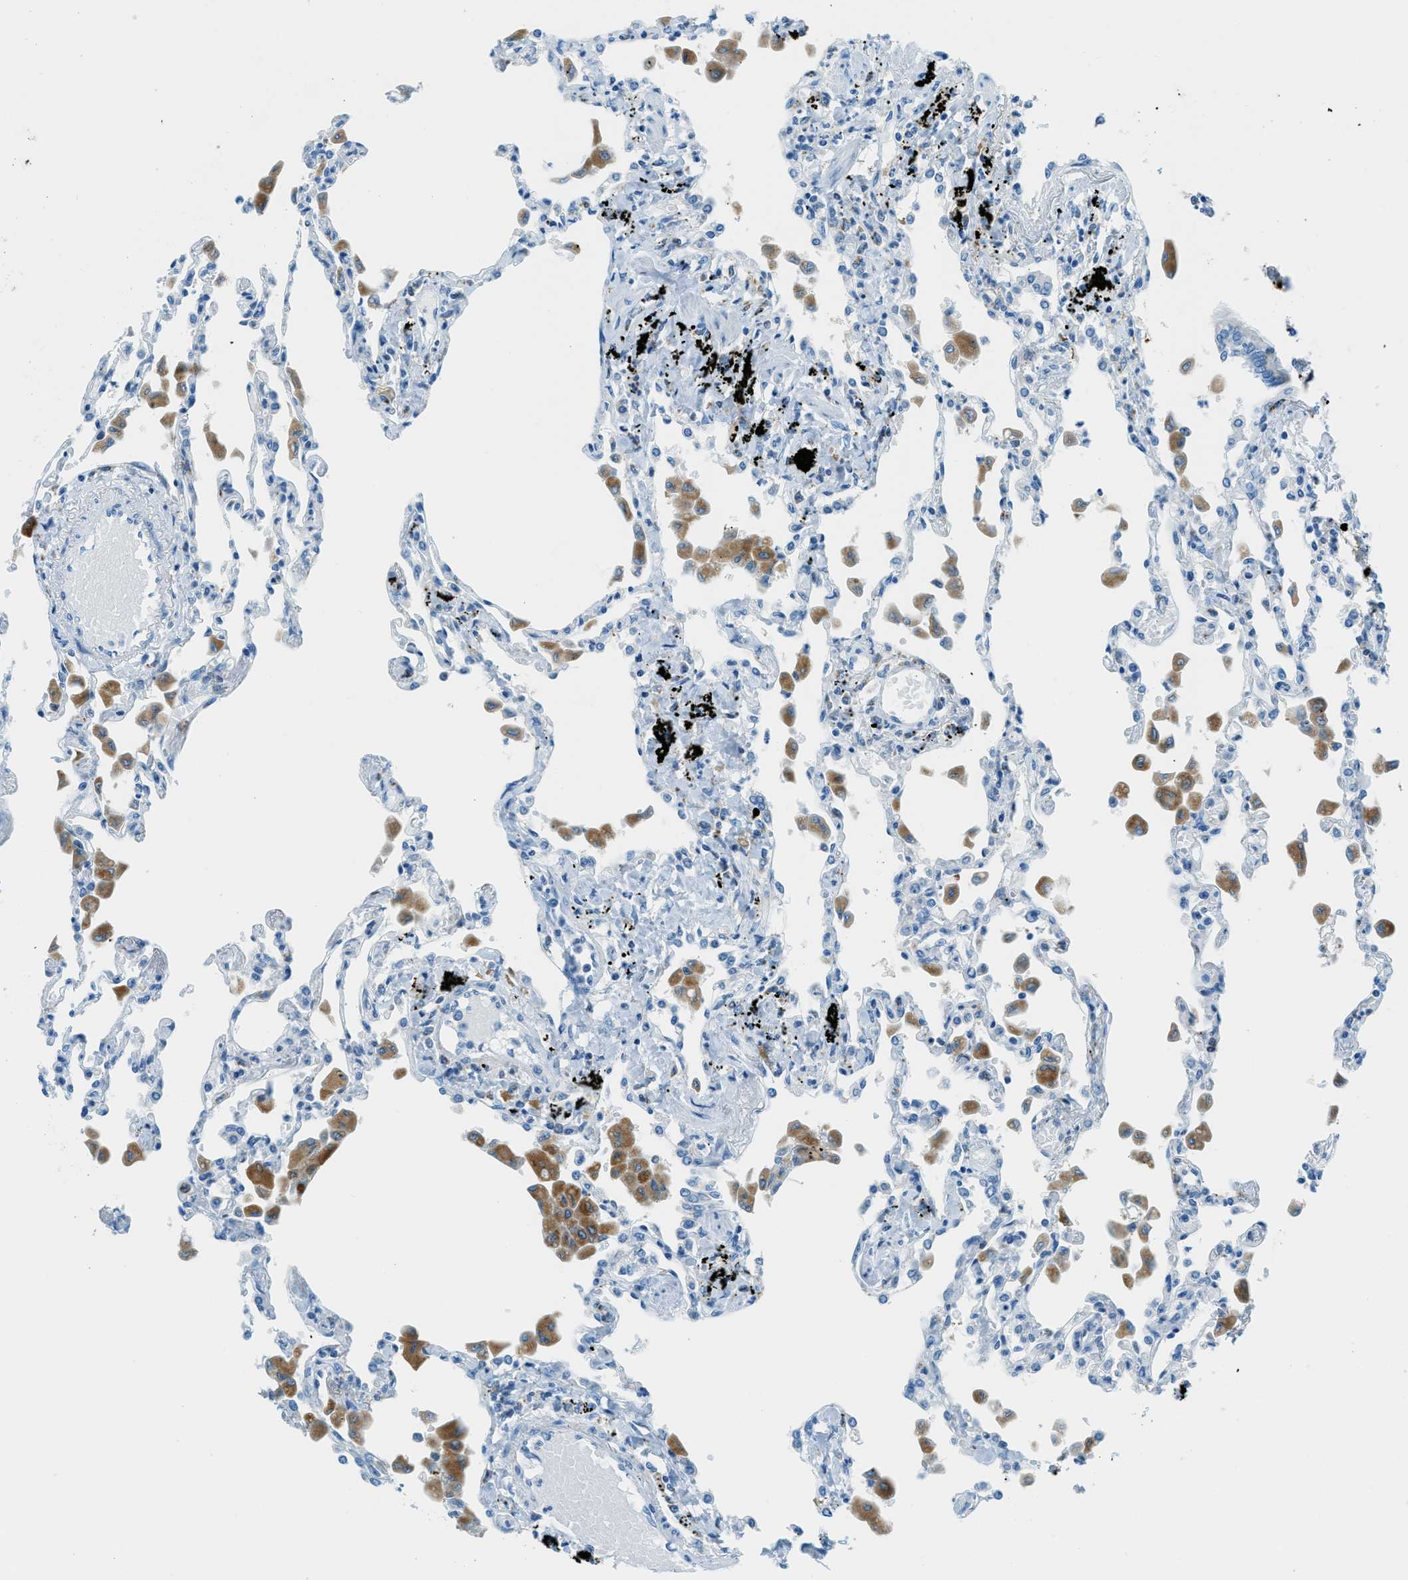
{"staining": {"intensity": "negative", "quantity": "none", "location": "none"}, "tissue": "lung", "cell_type": "Alveolar cells", "image_type": "normal", "snomed": [{"axis": "morphology", "description": "Normal tissue, NOS"}, {"axis": "topography", "description": "Bronchus"}, {"axis": "topography", "description": "Lung"}], "caption": "Immunohistochemical staining of benign lung displays no significant staining in alveolar cells. (Stains: DAB (3,3'-diaminobenzidine) IHC with hematoxylin counter stain, Microscopy: brightfield microscopy at high magnification).", "gene": "C21orf62", "patient": {"sex": "female", "age": 49}}